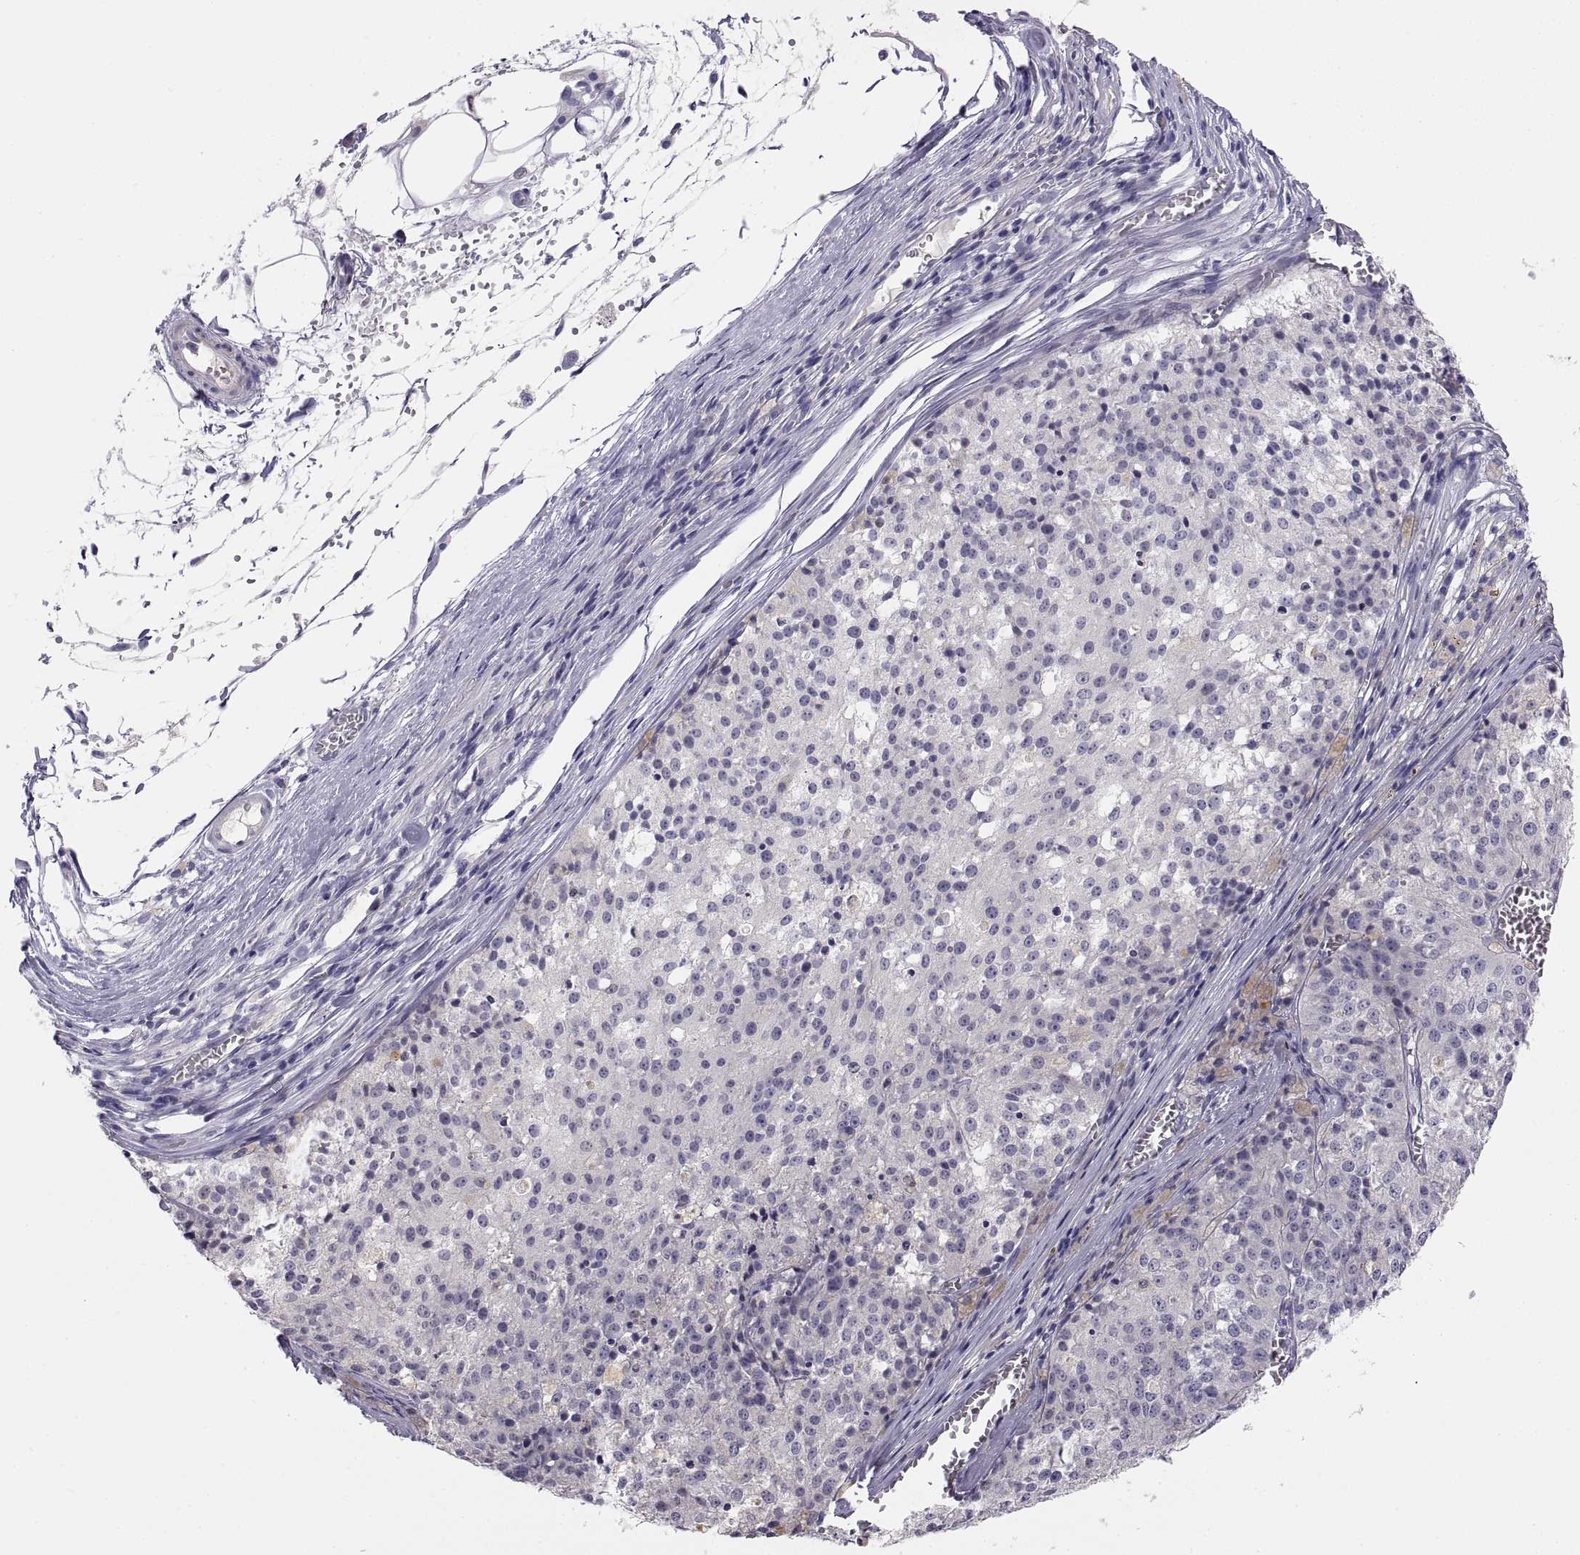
{"staining": {"intensity": "negative", "quantity": "none", "location": "none"}, "tissue": "melanoma", "cell_type": "Tumor cells", "image_type": "cancer", "snomed": [{"axis": "morphology", "description": "Malignant melanoma, Metastatic site"}, {"axis": "topography", "description": "Lymph node"}], "caption": "High magnification brightfield microscopy of melanoma stained with DAB (brown) and counterstained with hematoxylin (blue): tumor cells show no significant positivity.", "gene": "STRC", "patient": {"sex": "female", "age": 64}}